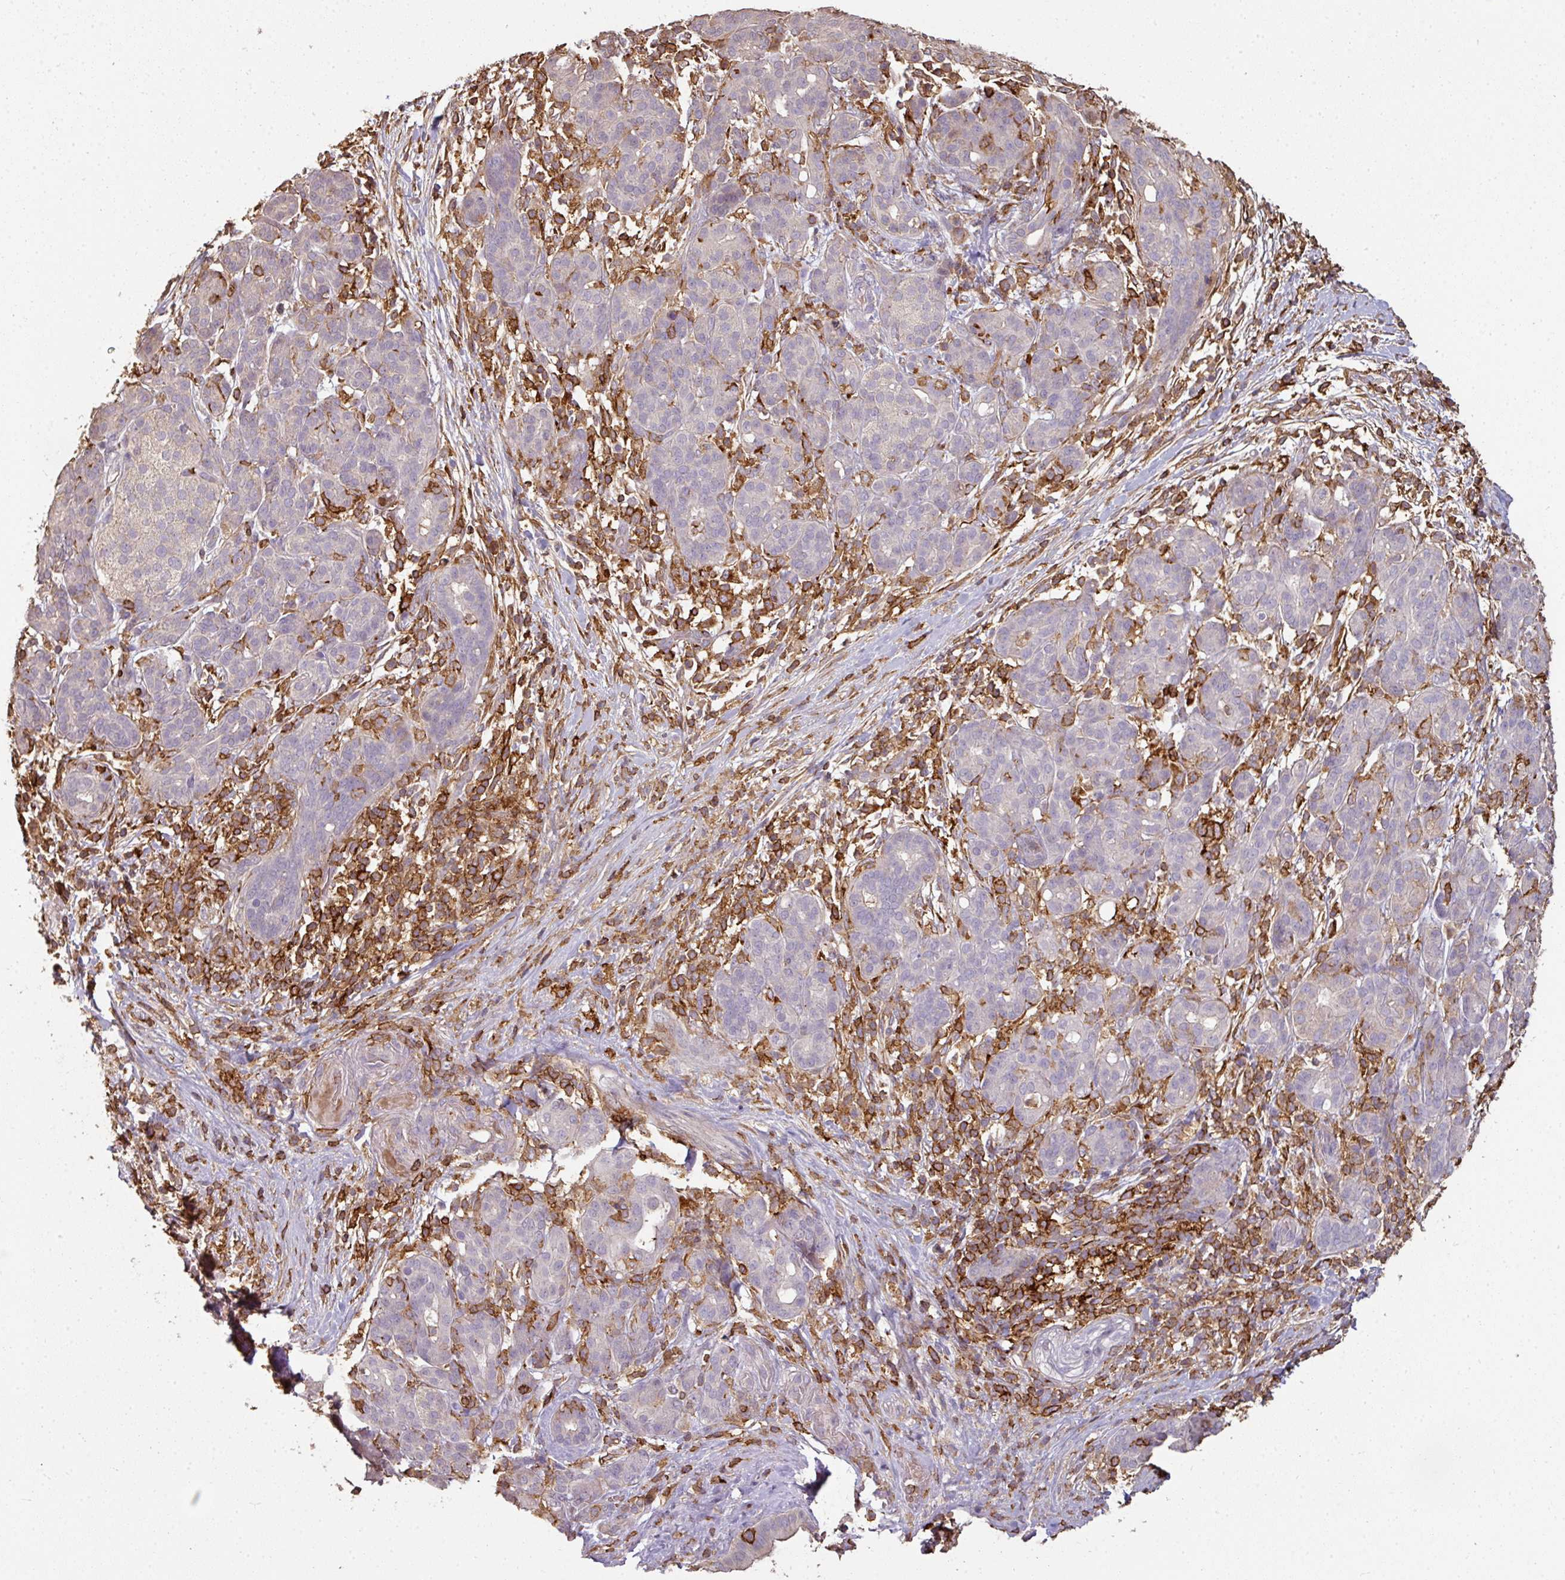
{"staining": {"intensity": "negative", "quantity": "none", "location": "none"}, "tissue": "pancreatic cancer", "cell_type": "Tumor cells", "image_type": "cancer", "snomed": [{"axis": "morphology", "description": "Adenocarcinoma, NOS"}, {"axis": "topography", "description": "Pancreas"}], "caption": "A photomicrograph of human pancreatic cancer is negative for staining in tumor cells.", "gene": "OLFML2B", "patient": {"sex": "male", "age": 44}}